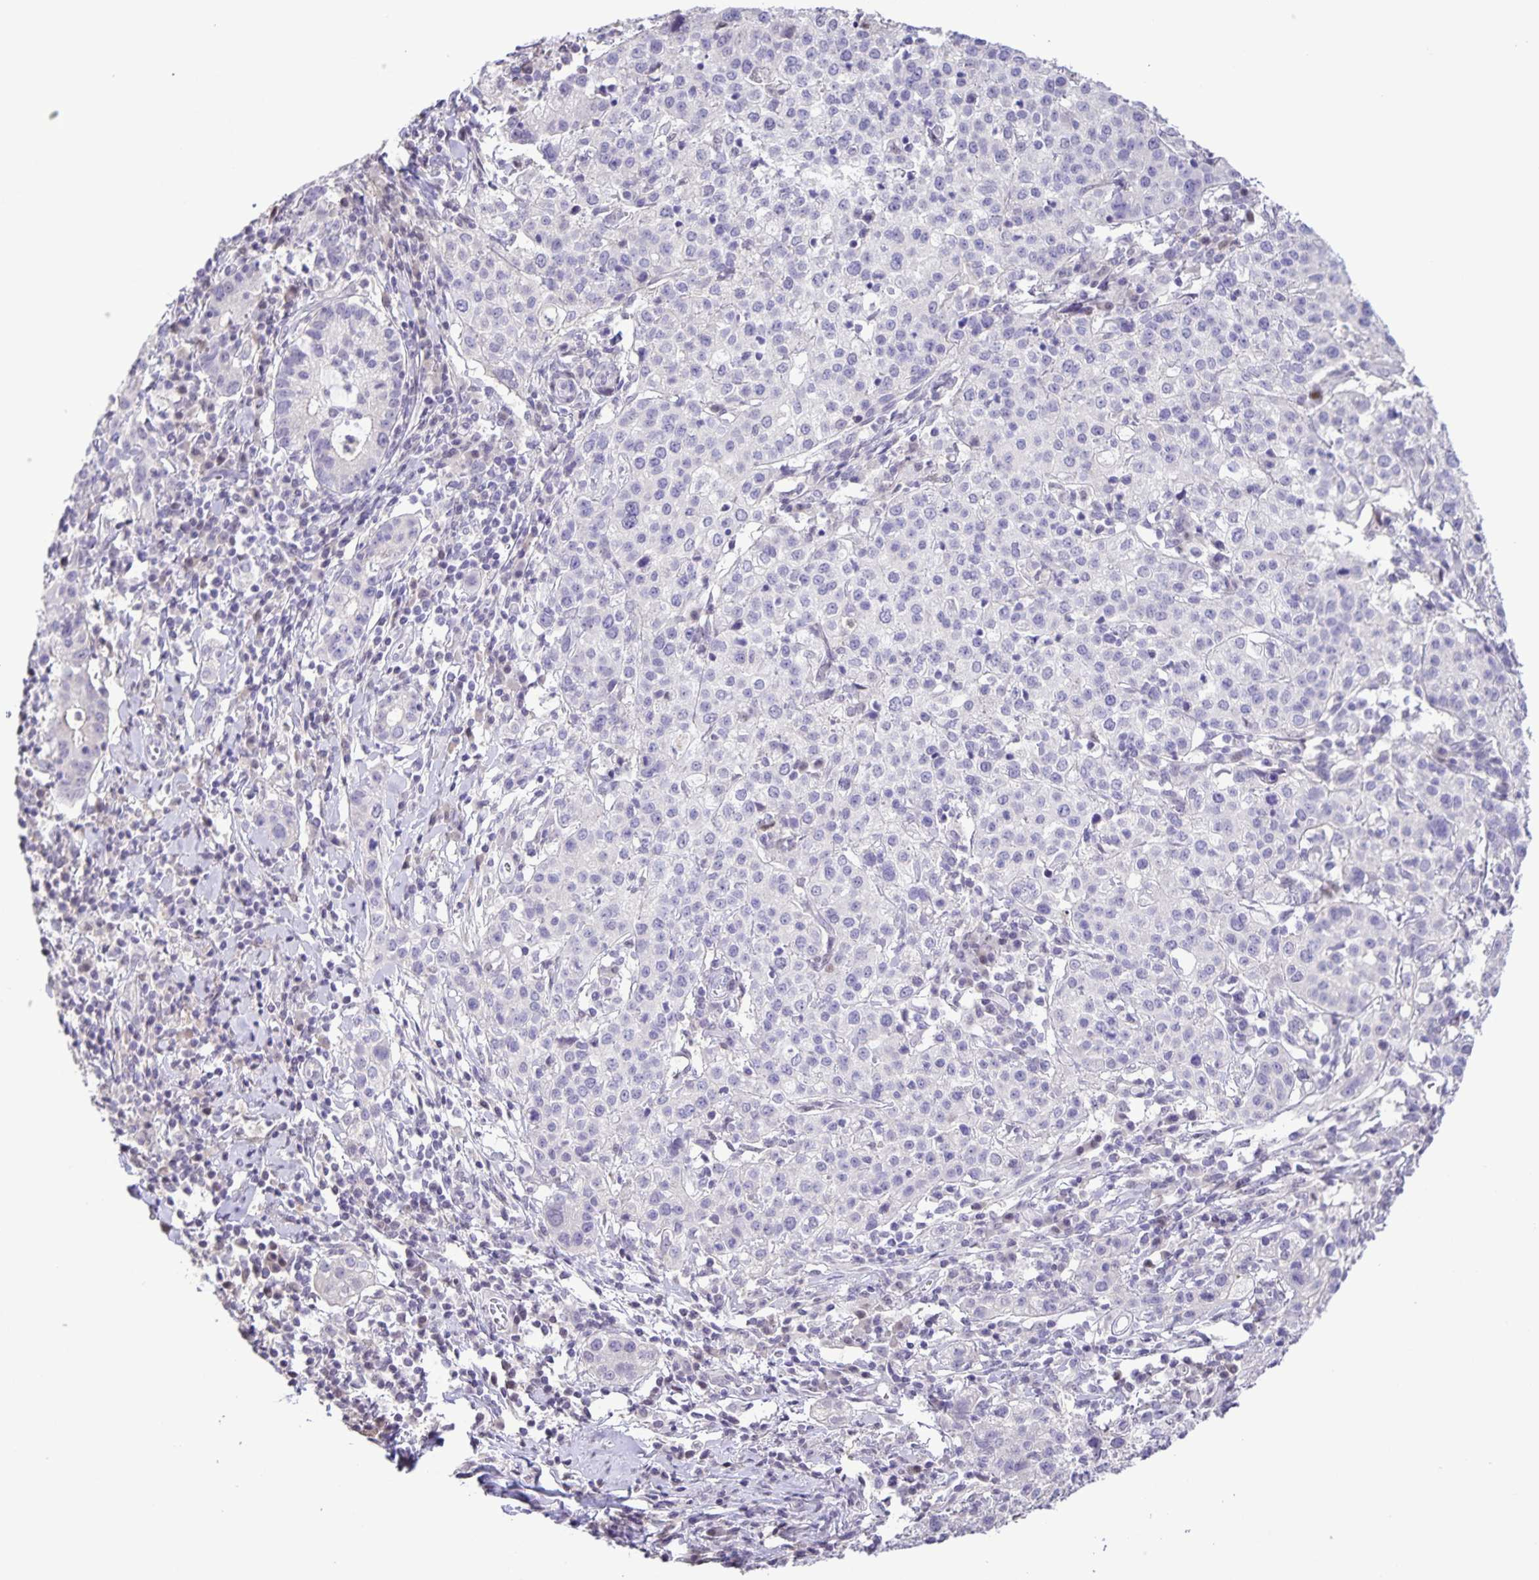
{"staining": {"intensity": "negative", "quantity": "none", "location": "none"}, "tissue": "cervical cancer", "cell_type": "Tumor cells", "image_type": "cancer", "snomed": [{"axis": "morphology", "description": "Normal tissue, NOS"}, {"axis": "morphology", "description": "Adenocarcinoma, NOS"}, {"axis": "topography", "description": "Cervix"}], "caption": "Immunohistochemistry of cervical cancer (adenocarcinoma) displays no positivity in tumor cells.", "gene": "ONECUT2", "patient": {"sex": "female", "age": 44}}